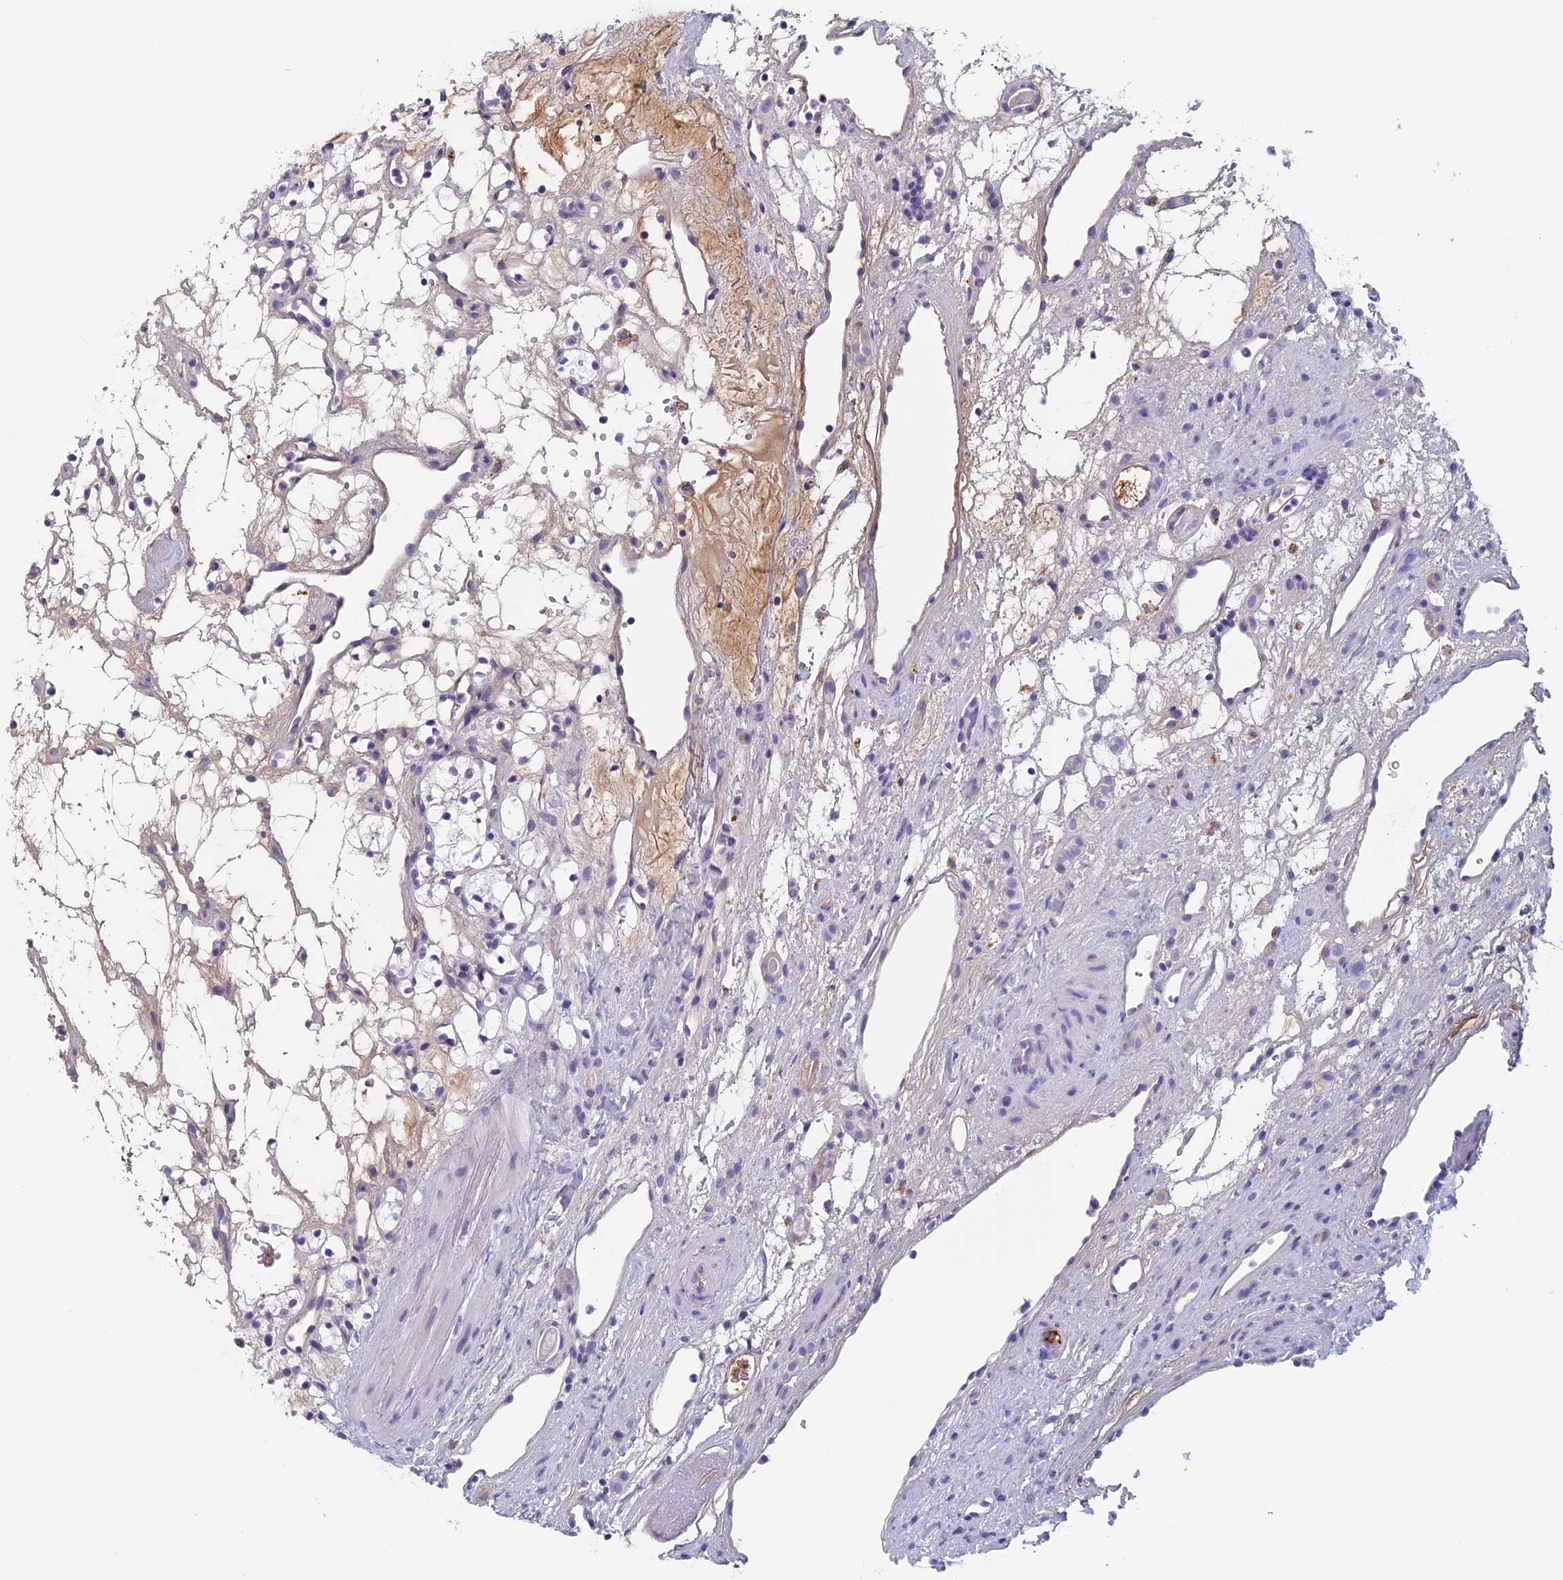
{"staining": {"intensity": "negative", "quantity": "none", "location": "none"}, "tissue": "renal cancer", "cell_type": "Tumor cells", "image_type": "cancer", "snomed": [{"axis": "morphology", "description": "Adenocarcinoma, NOS"}, {"axis": "topography", "description": "Kidney"}], "caption": "Renal cancer was stained to show a protein in brown. There is no significant expression in tumor cells.", "gene": "ANGPTL2", "patient": {"sex": "female", "age": 60}}